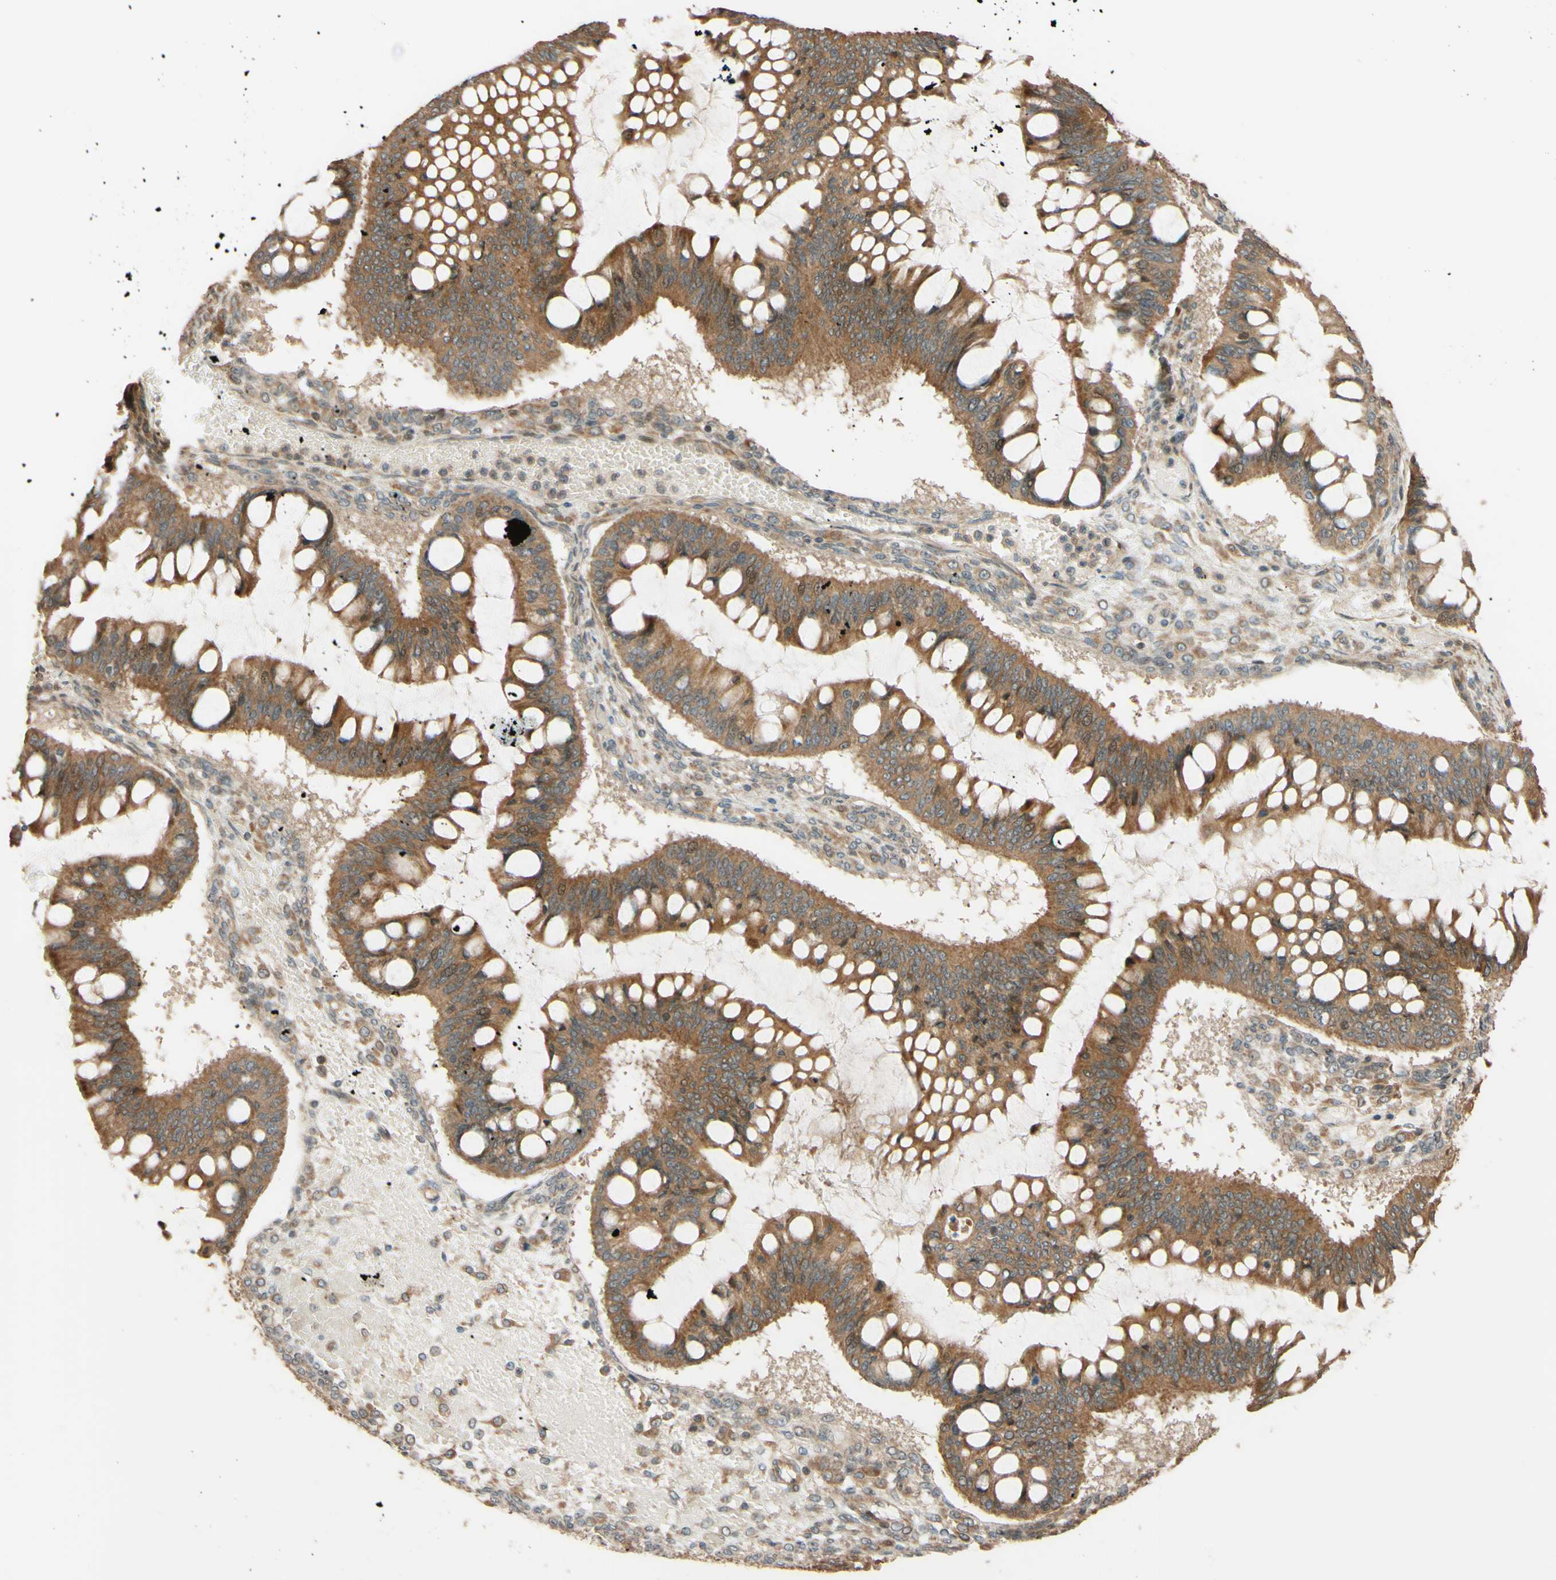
{"staining": {"intensity": "moderate", "quantity": ">75%", "location": "cytoplasmic/membranous"}, "tissue": "ovarian cancer", "cell_type": "Tumor cells", "image_type": "cancer", "snomed": [{"axis": "morphology", "description": "Cystadenocarcinoma, mucinous, NOS"}, {"axis": "topography", "description": "Ovary"}], "caption": "Immunohistochemical staining of human ovarian cancer (mucinous cystadenocarcinoma) demonstrates medium levels of moderate cytoplasmic/membranous protein positivity in about >75% of tumor cells.", "gene": "RNF19A", "patient": {"sex": "female", "age": 73}}